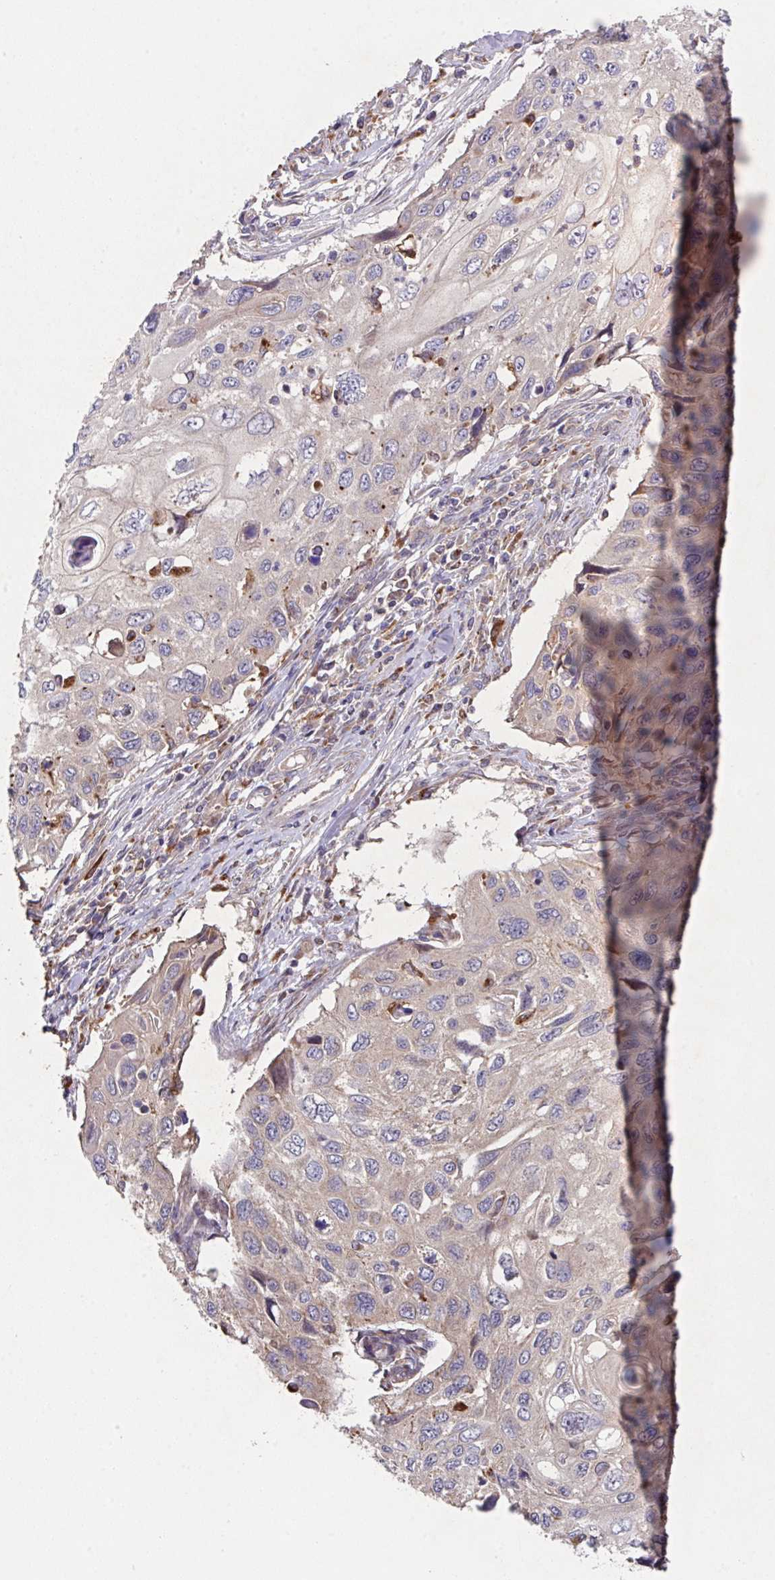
{"staining": {"intensity": "negative", "quantity": "none", "location": "none"}, "tissue": "cervical cancer", "cell_type": "Tumor cells", "image_type": "cancer", "snomed": [{"axis": "morphology", "description": "Squamous cell carcinoma, NOS"}, {"axis": "topography", "description": "Cervix"}], "caption": "DAB (3,3'-diaminobenzidine) immunohistochemical staining of human squamous cell carcinoma (cervical) reveals no significant staining in tumor cells.", "gene": "TRIM14", "patient": {"sex": "female", "age": 70}}